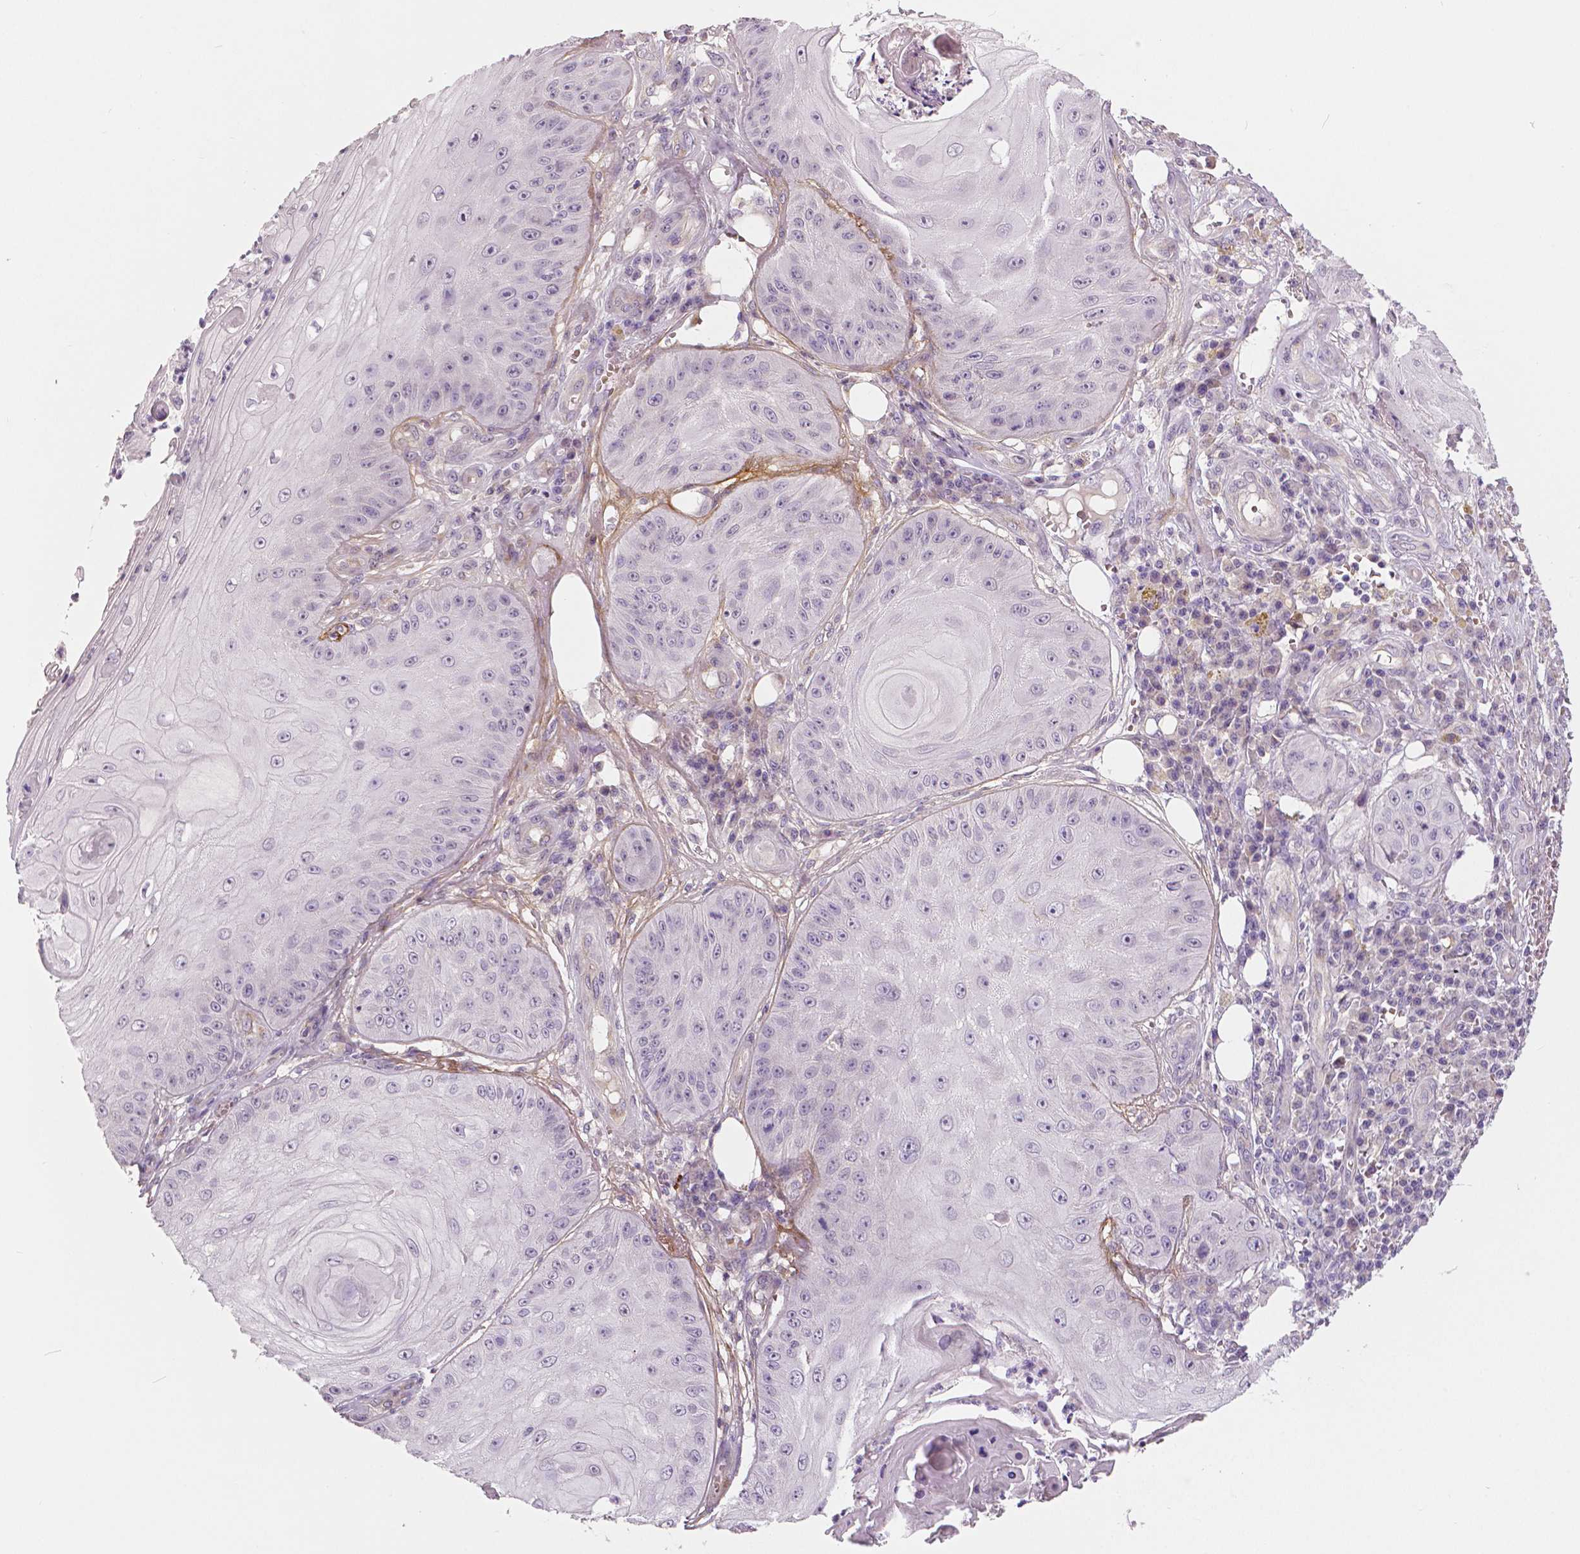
{"staining": {"intensity": "negative", "quantity": "none", "location": "none"}, "tissue": "skin cancer", "cell_type": "Tumor cells", "image_type": "cancer", "snomed": [{"axis": "morphology", "description": "Squamous cell carcinoma, NOS"}, {"axis": "topography", "description": "Skin"}], "caption": "There is no significant staining in tumor cells of skin cancer (squamous cell carcinoma).", "gene": "FLT1", "patient": {"sex": "male", "age": 70}}